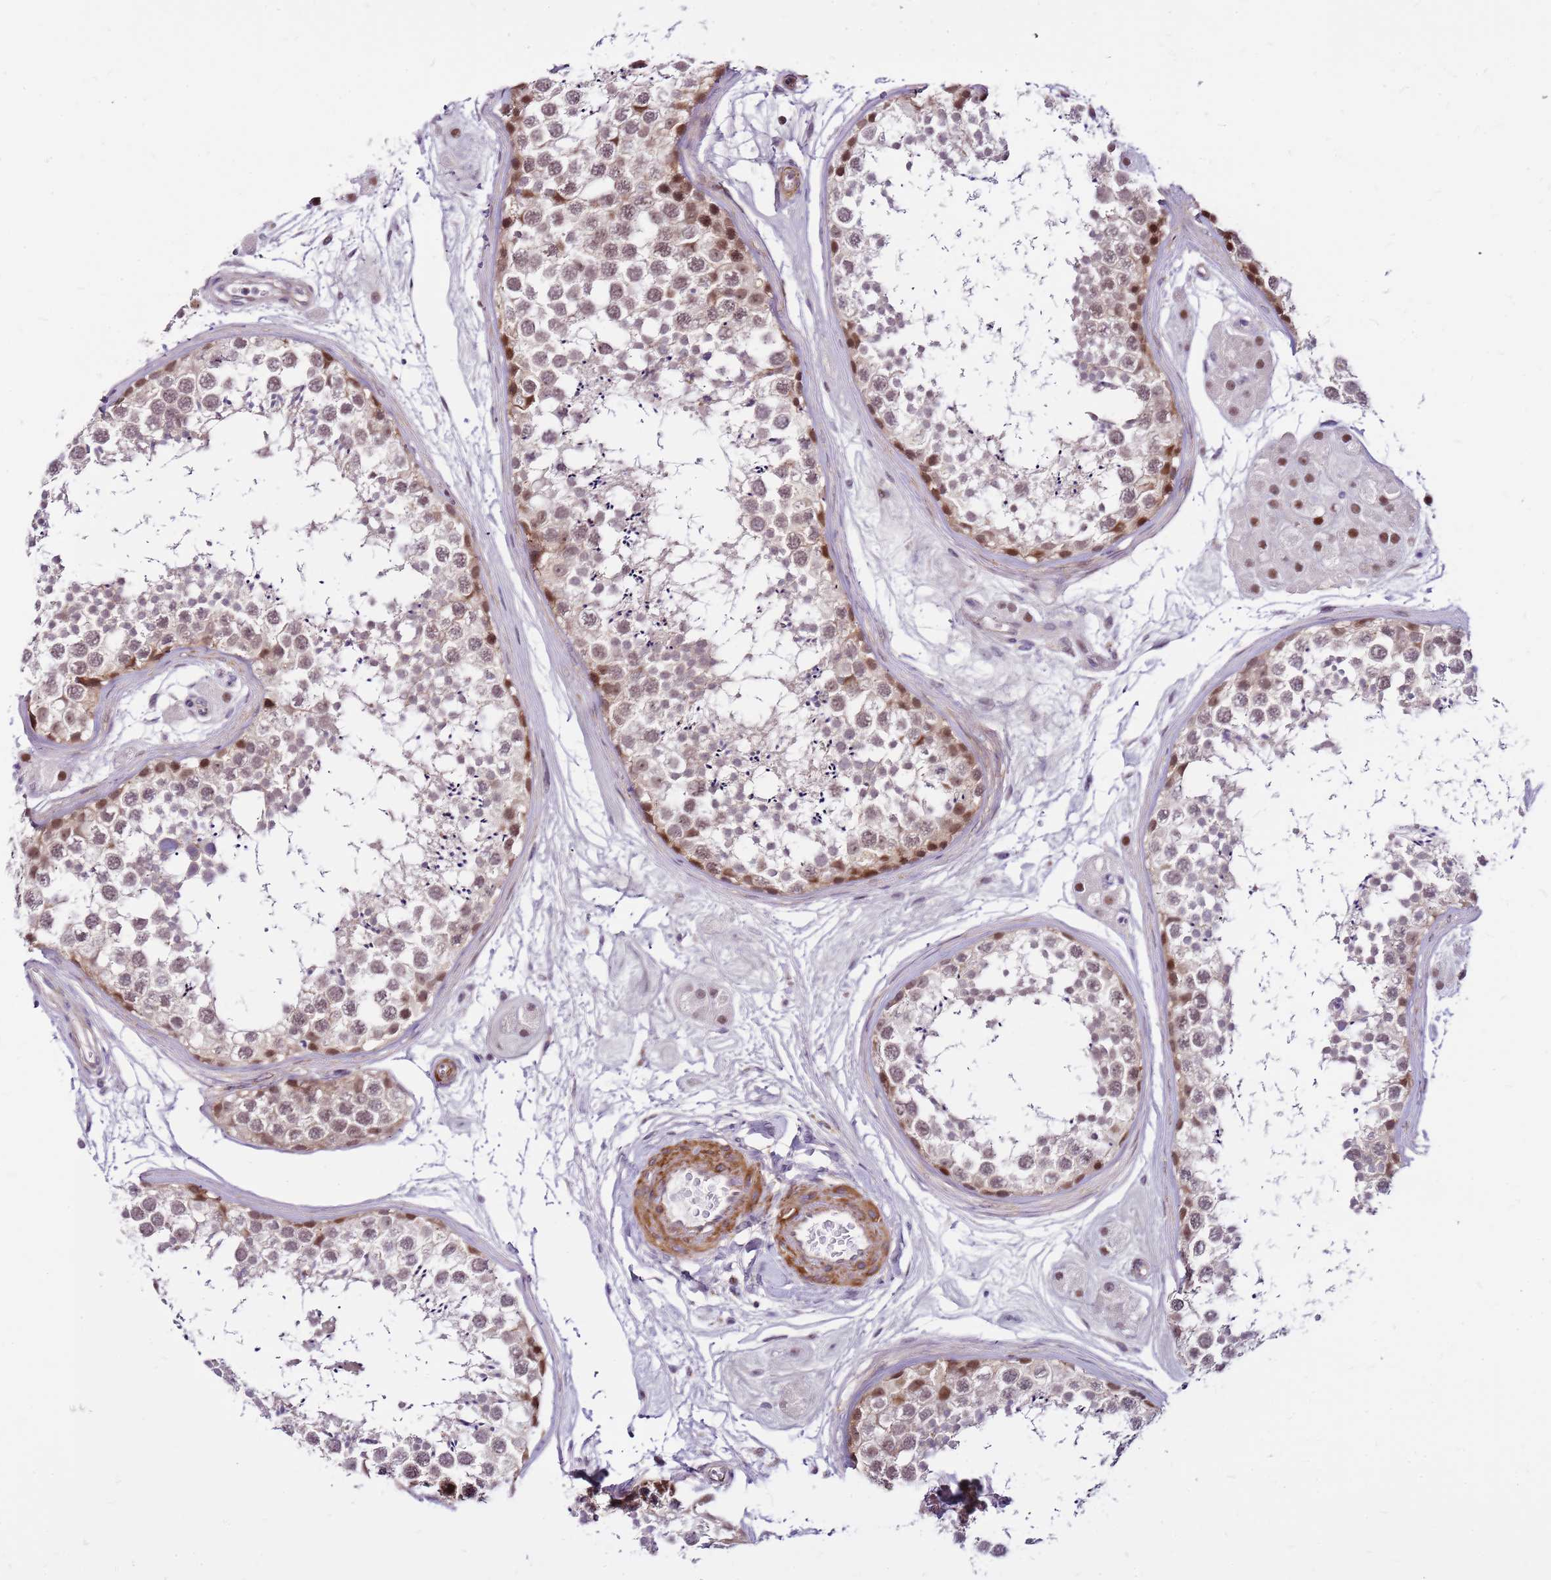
{"staining": {"intensity": "strong", "quantity": "<25%", "location": "nuclear"}, "tissue": "testis", "cell_type": "Cells in seminiferous ducts", "image_type": "normal", "snomed": [{"axis": "morphology", "description": "Normal tissue, NOS"}, {"axis": "topography", "description": "Testis"}], "caption": "An immunohistochemistry image of normal tissue is shown. Protein staining in brown labels strong nuclear positivity in testis within cells in seminiferous ducts. (DAB IHC with brightfield microscopy, high magnification).", "gene": "POLE3", "patient": {"sex": "male", "age": 56}}